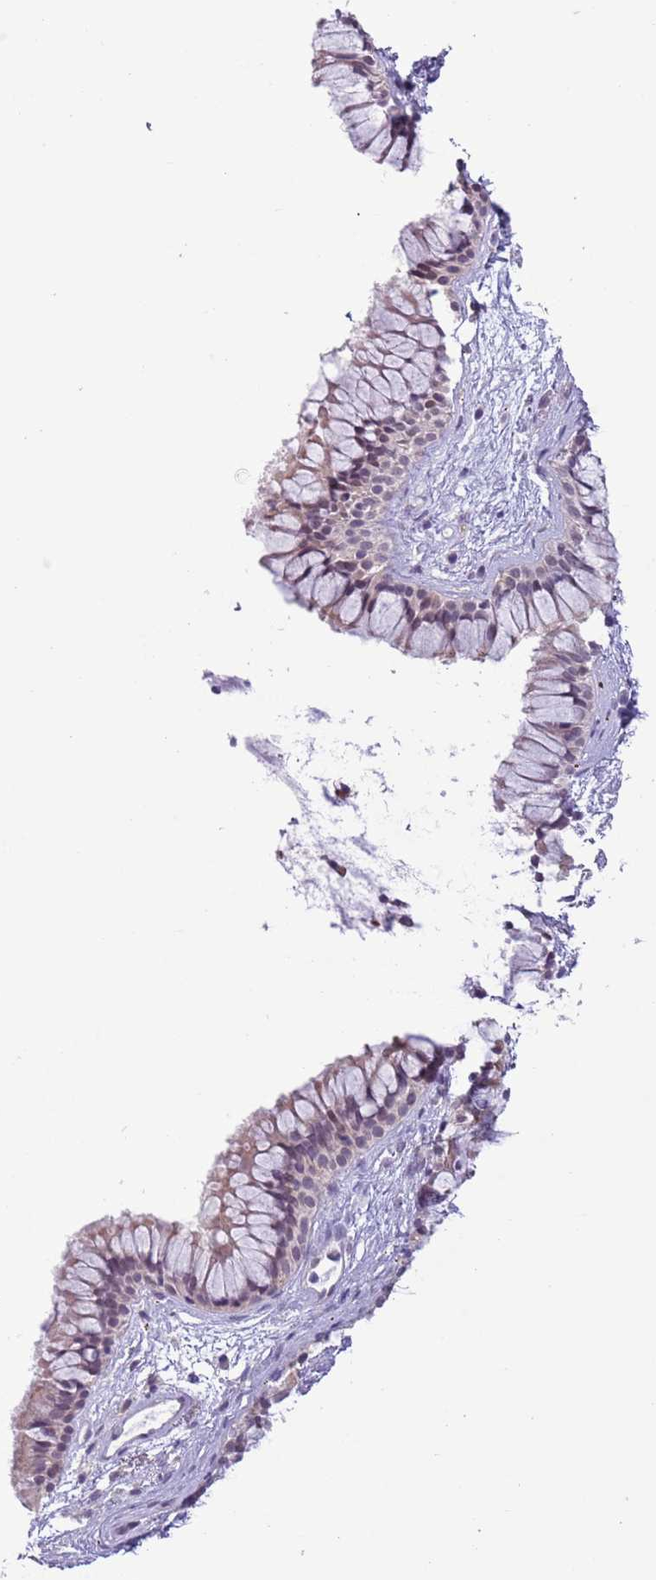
{"staining": {"intensity": "weak", "quantity": "25%-75%", "location": "cytoplasmic/membranous,nuclear"}, "tissue": "nasopharynx", "cell_type": "Respiratory epithelial cells", "image_type": "normal", "snomed": [{"axis": "morphology", "description": "Normal tissue, NOS"}, {"axis": "topography", "description": "Nasopharynx"}], "caption": "A brown stain highlights weak cytoplasmic/membranous,nuclear expression of a protein in respiratory epithelial cells of unremarkable nasopharynx.", "gene": "ZNF576", "patient": {"sex": "male", "age": 82}}